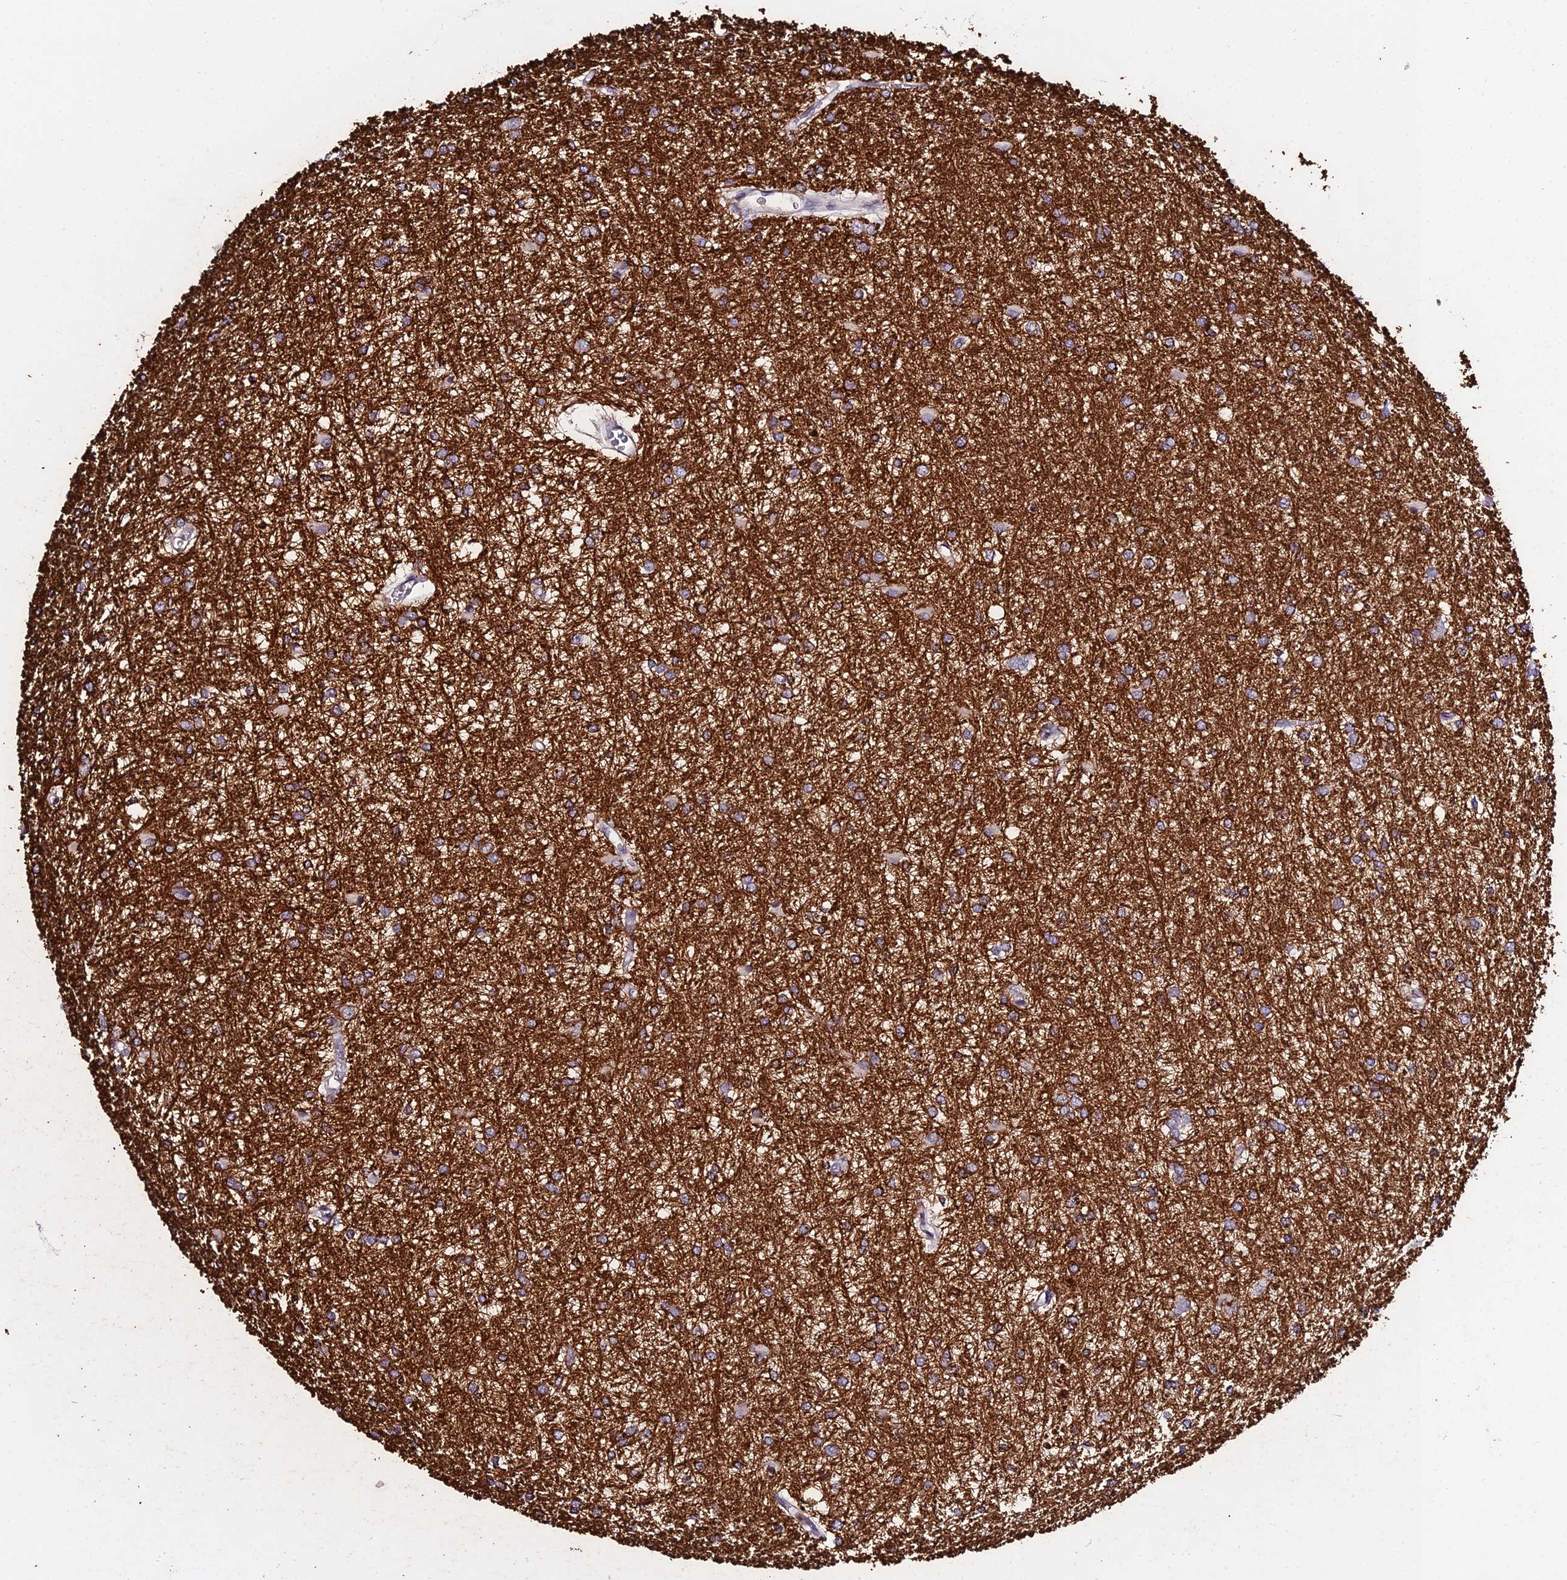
{"staining": {"intensity": "strong", "quantity": "25%-75%", "location": "cytoplasmic/membranous"}, "tissue": "glioma", "cell_type": "Tumor cells", "image_type": "cancer", "snomed": [{"axis": "morphology", "description": "Glioma, malignant, High grade"}, {"axis": "topography", "description": "Brain"}], "caption": "High-magnification brightfield microscopy of glioma stained with DAB (brown) and counterstained with hematoxylin (blue). tumor cells exhibit strong cytoplasmic/membranous expression is present in about25%-75% of cells.", "gene": "DEFB132", "patient": {"sex": "female", "age": 50}}